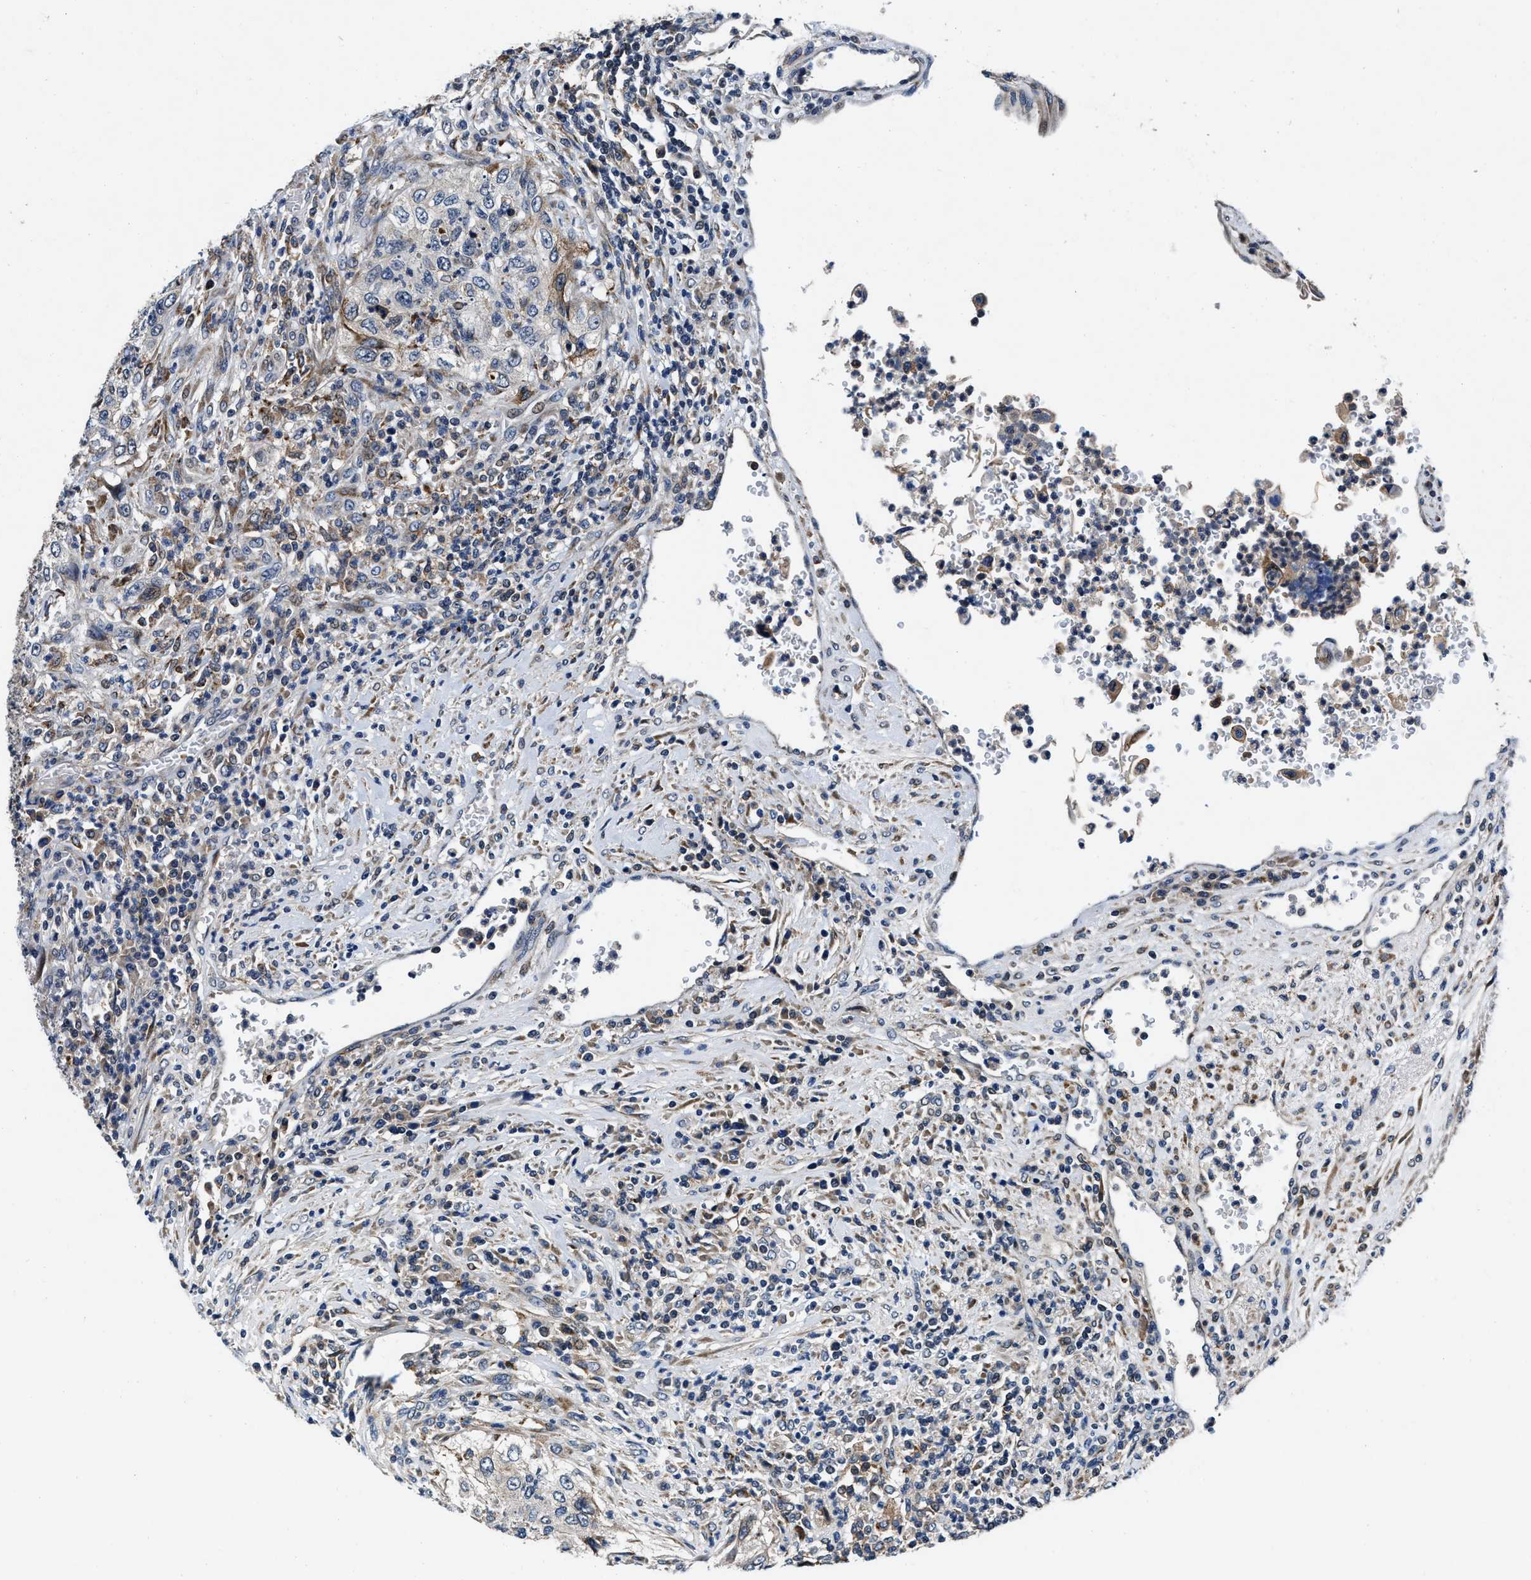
{"staining": {"intensity": "moderate", "quantity": "<25%", "location": "nuclear"}, "tissue": "urothelial cancer", "cell_type": "Tumor cells", "image_type": "cancer", "snomed": [{"axis": "morphology", "description": "Urothelial carcinoma, High grade"}, {"axis": "topography", "description": "Urinary bladder"}], "caption": "A high-resolution micrograph shows immunohistochemistry staining of urothelial carcinoma (high-grade), which demonstrates moderate nuclear staining in approximately <25% of tumor cells.", "gene": "C2orf66", "patient": {"sex": "female", "age": 60}}